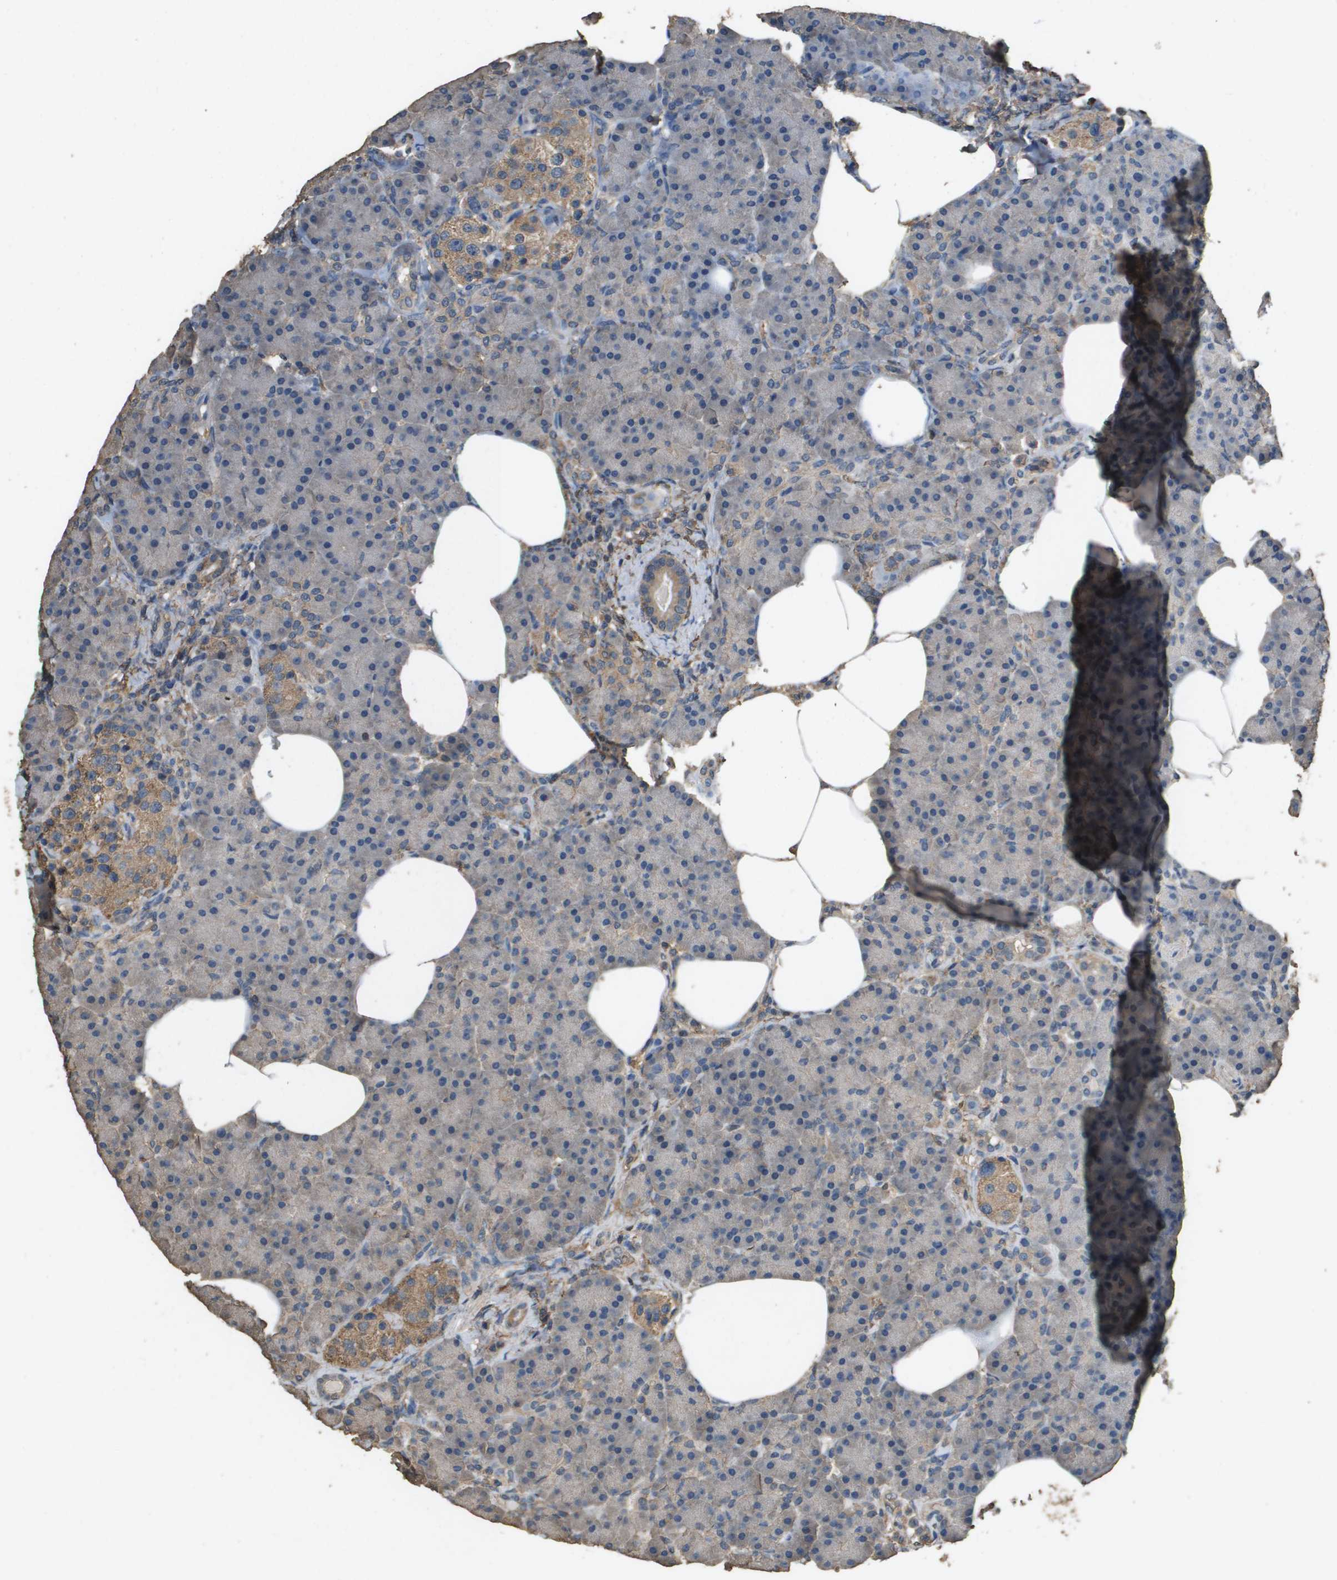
{"staining": {"intensity": "negative", "quantity": "none", "location": "none"}, "tissue": "pancreas", "cell_type": "Exocrine glandular cells", "image_type": "normal", "snomed": [{"axis": "morphology", "description": "Normal tissue, NOS"}, {"axis": "topography", "description": "Pancreas"}], "caption": "IHC photomicrograph of benign pancreas stained for a protein (brown), which displays no staining in exocrine glandular cells. The staining is performed using DAB (3,3'-diaminobenzidine) brown chromogen with nuclei counter-stained in using hematoxylin.", "gene": "MS4A7", "patient": {"sex": "female", "age": 70}}